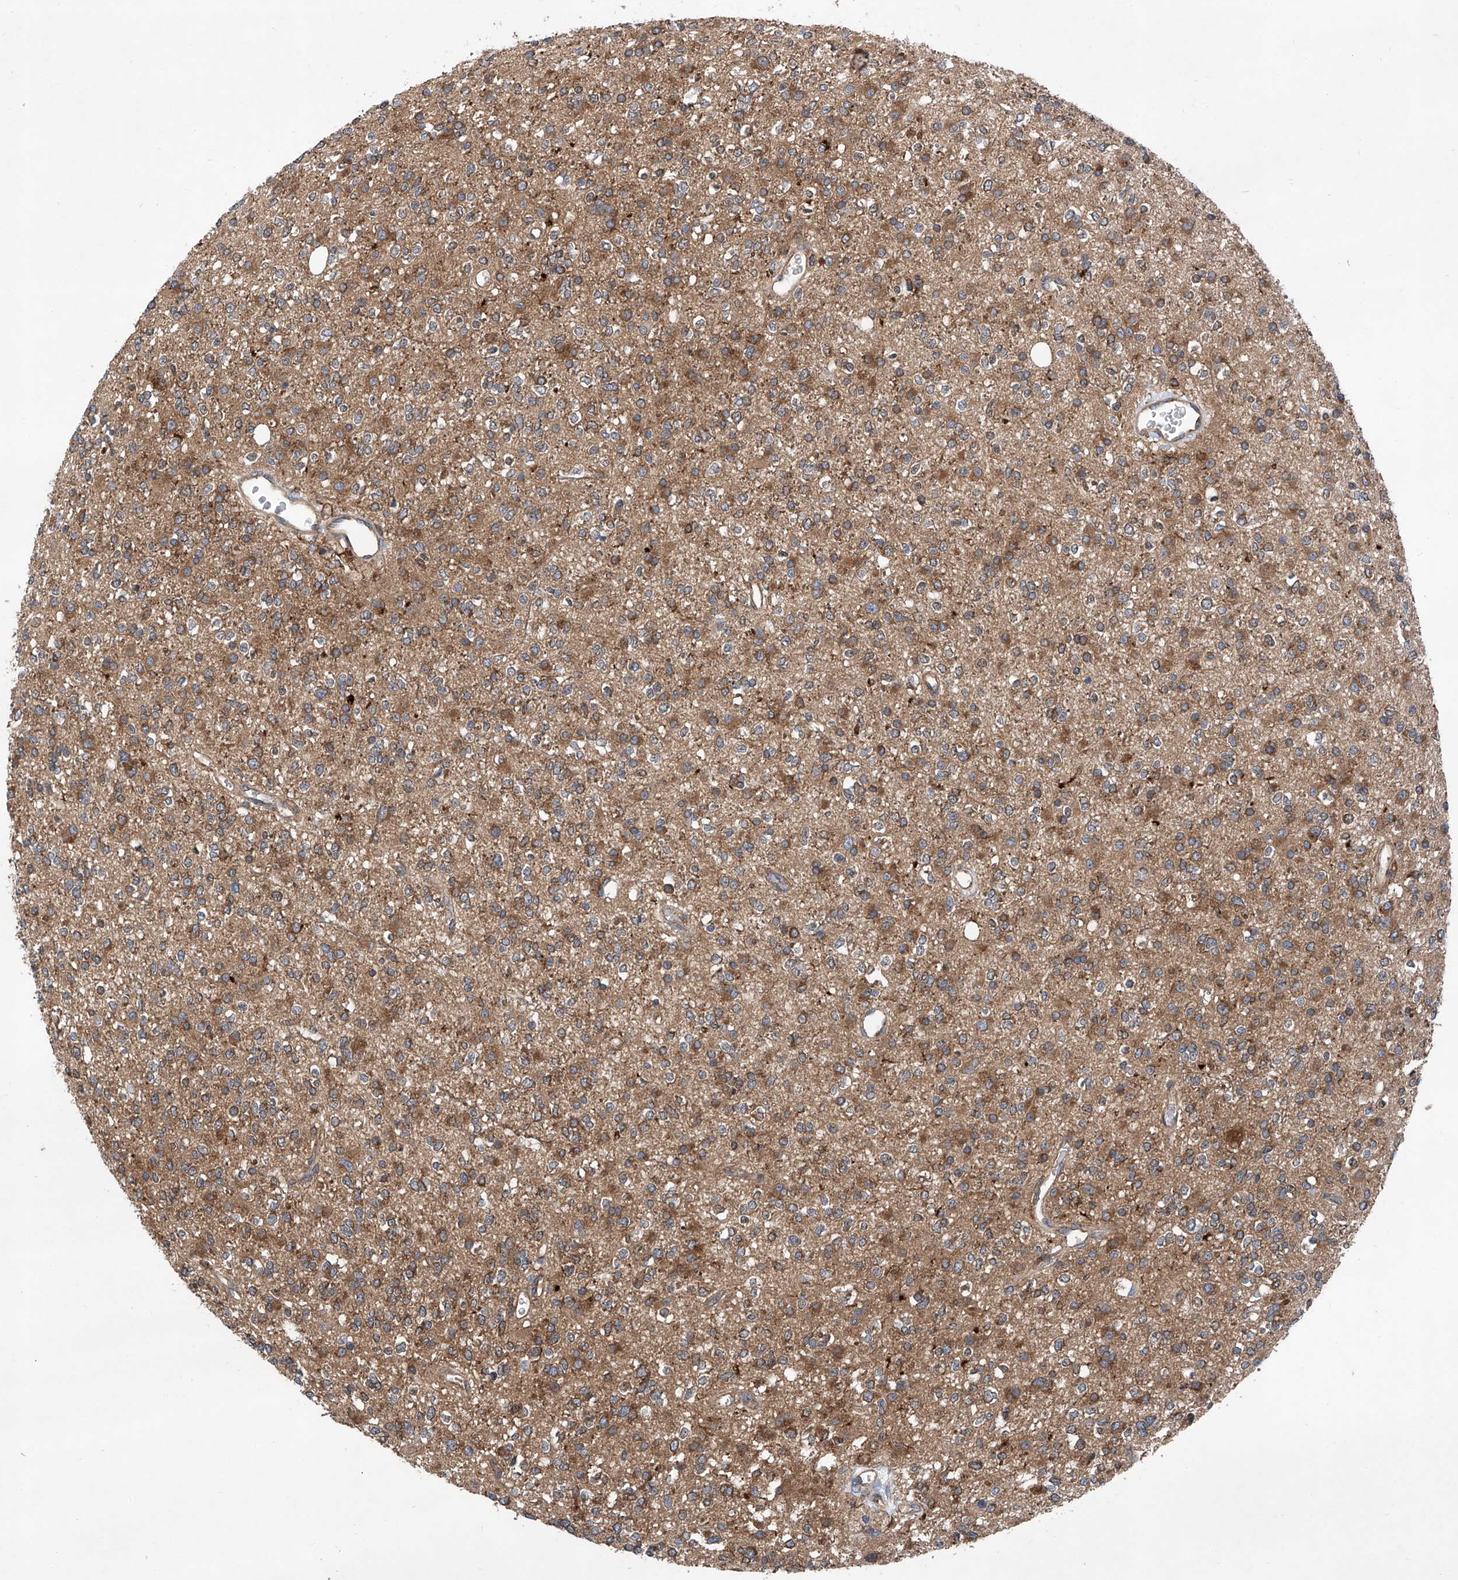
{"staining": {"intensity": "moderate", "quantity": ">75%", "location": "cytoplasmic/membranous"}, "tissue": "glioma", "cell_type": "Tumor cells", "image_type": "cancer", "snomed": [{"axis": "morphology", "description": "Glioma, malignant, High grade"}, {"axis": "topography", "description": "Brain"}], "caption": "Tumor cells show medium levels of moderate cytoplasmic/membranous positivity in about >75% of cells in human glioma.", "gene": "SMAP1", "patient": {"sex": "male", "age": 34}}